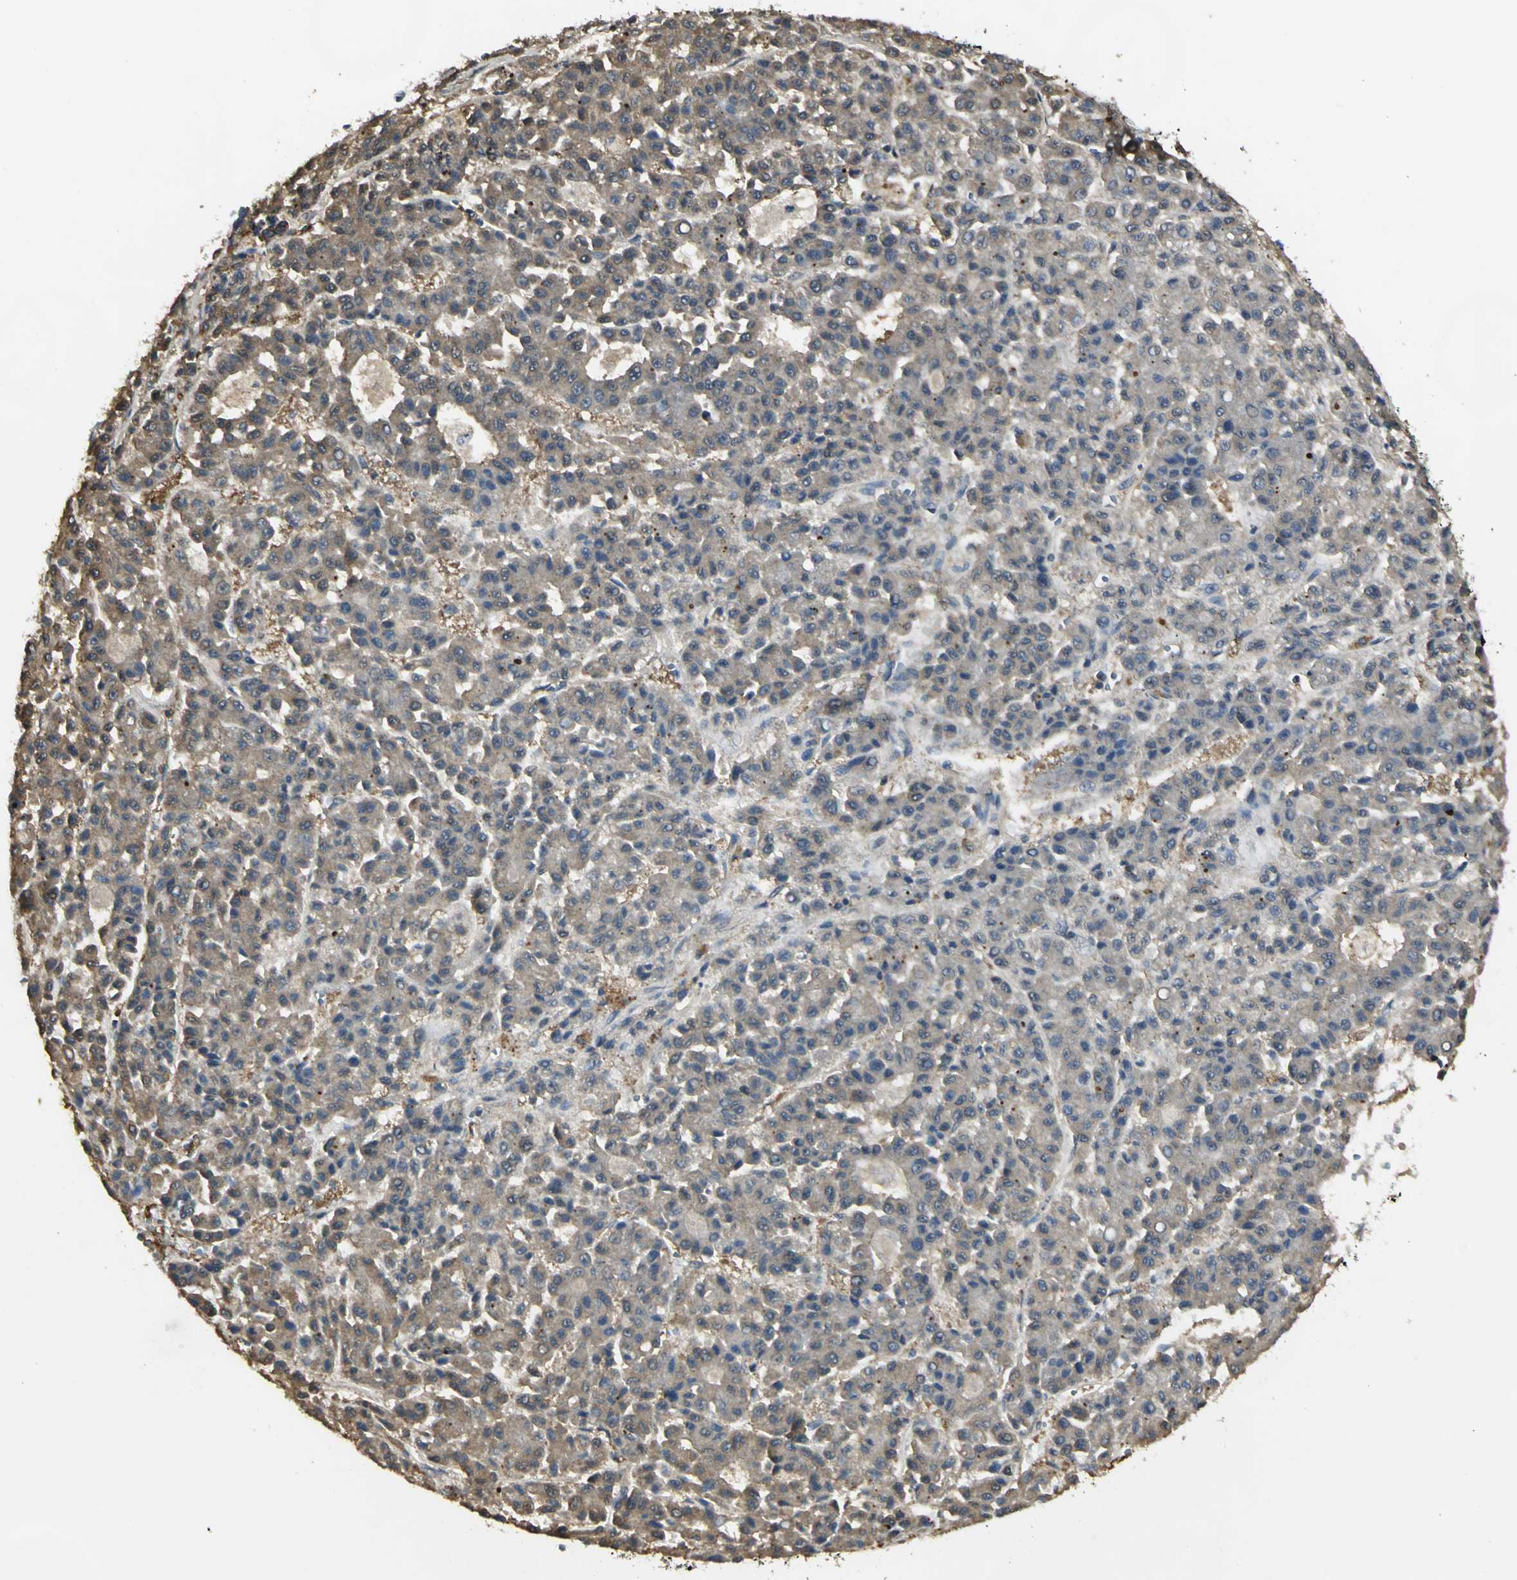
{"staining": {"intensity": "moderate", "quantity": ">75%", "location": "cytoplasmic/membranous"}, "tissue": "liver cancer", "cell_type": "Tumor cells", "image_type": "cancer", "snomed": [{"axis": "morphology", "description": "Carcinoma, Hepatocellular, NOS"}, {"axis": "topography", "description": "Liver"}], "caption": "A histopathology image of hepatocellular carcinoma (liver) stained for a protein displays moderate cytoplasmic/membranous brown staining in tumor cells.", "gene": "PARK7", "patient": {"sex": "male", "age": 70}}